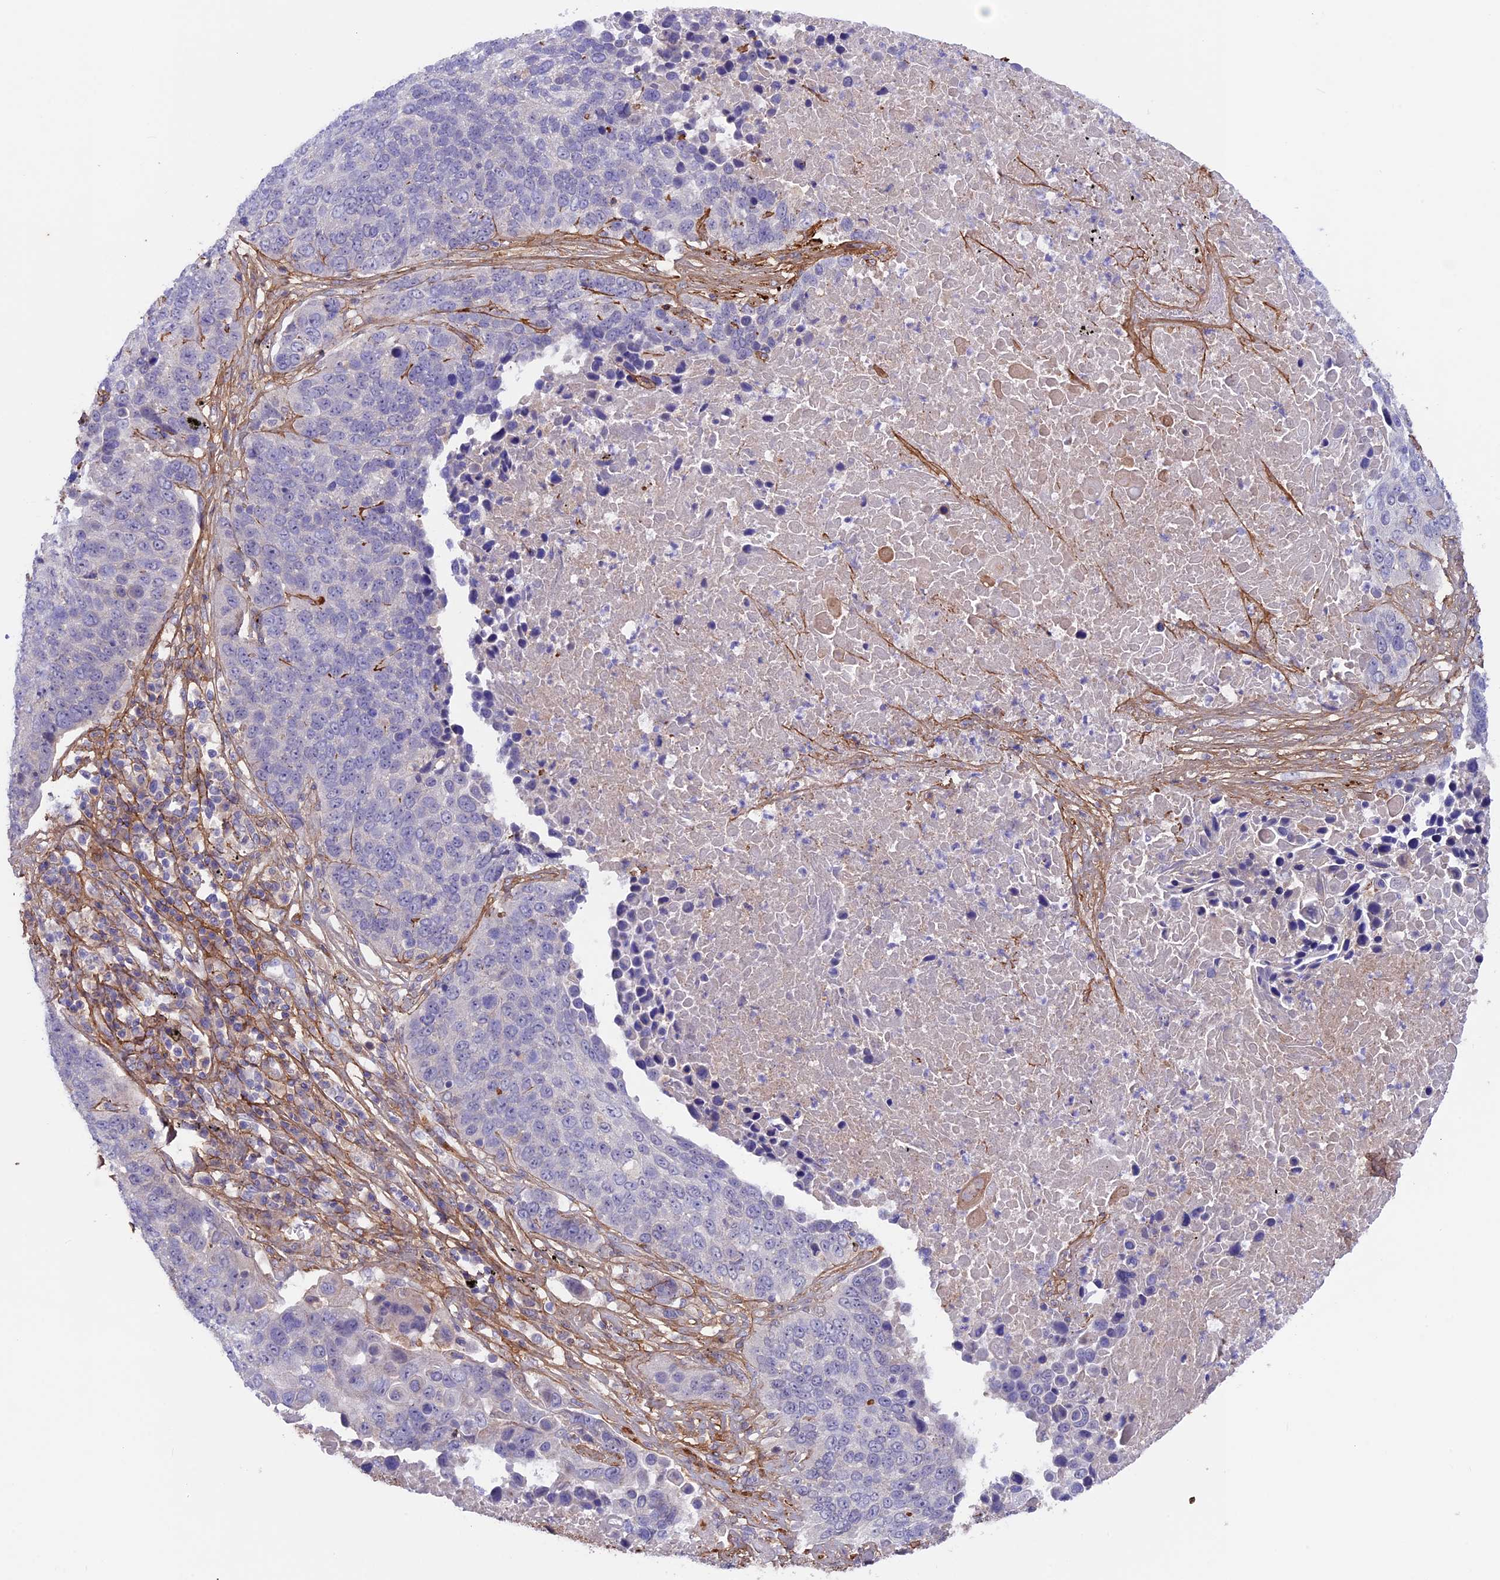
{"staining": {"intensity": "negative", "quantity": "none", "location": "none"}, "tissue": "lung cancer", "cell_type": "Tumor cells", "image_type": "cancer", "snomed": [{"axis": "morphology", "description": "Squamous cell carcinoma, NOS"}, {"axis": "topography", "description": "Lung"}], "caption": "The photomicrograph reveals no staining of tumor cells in lung cancer (squamous cell carcinoma).", "gene": "COL4A3", "patient": {"sex": "male", "age": 66}}